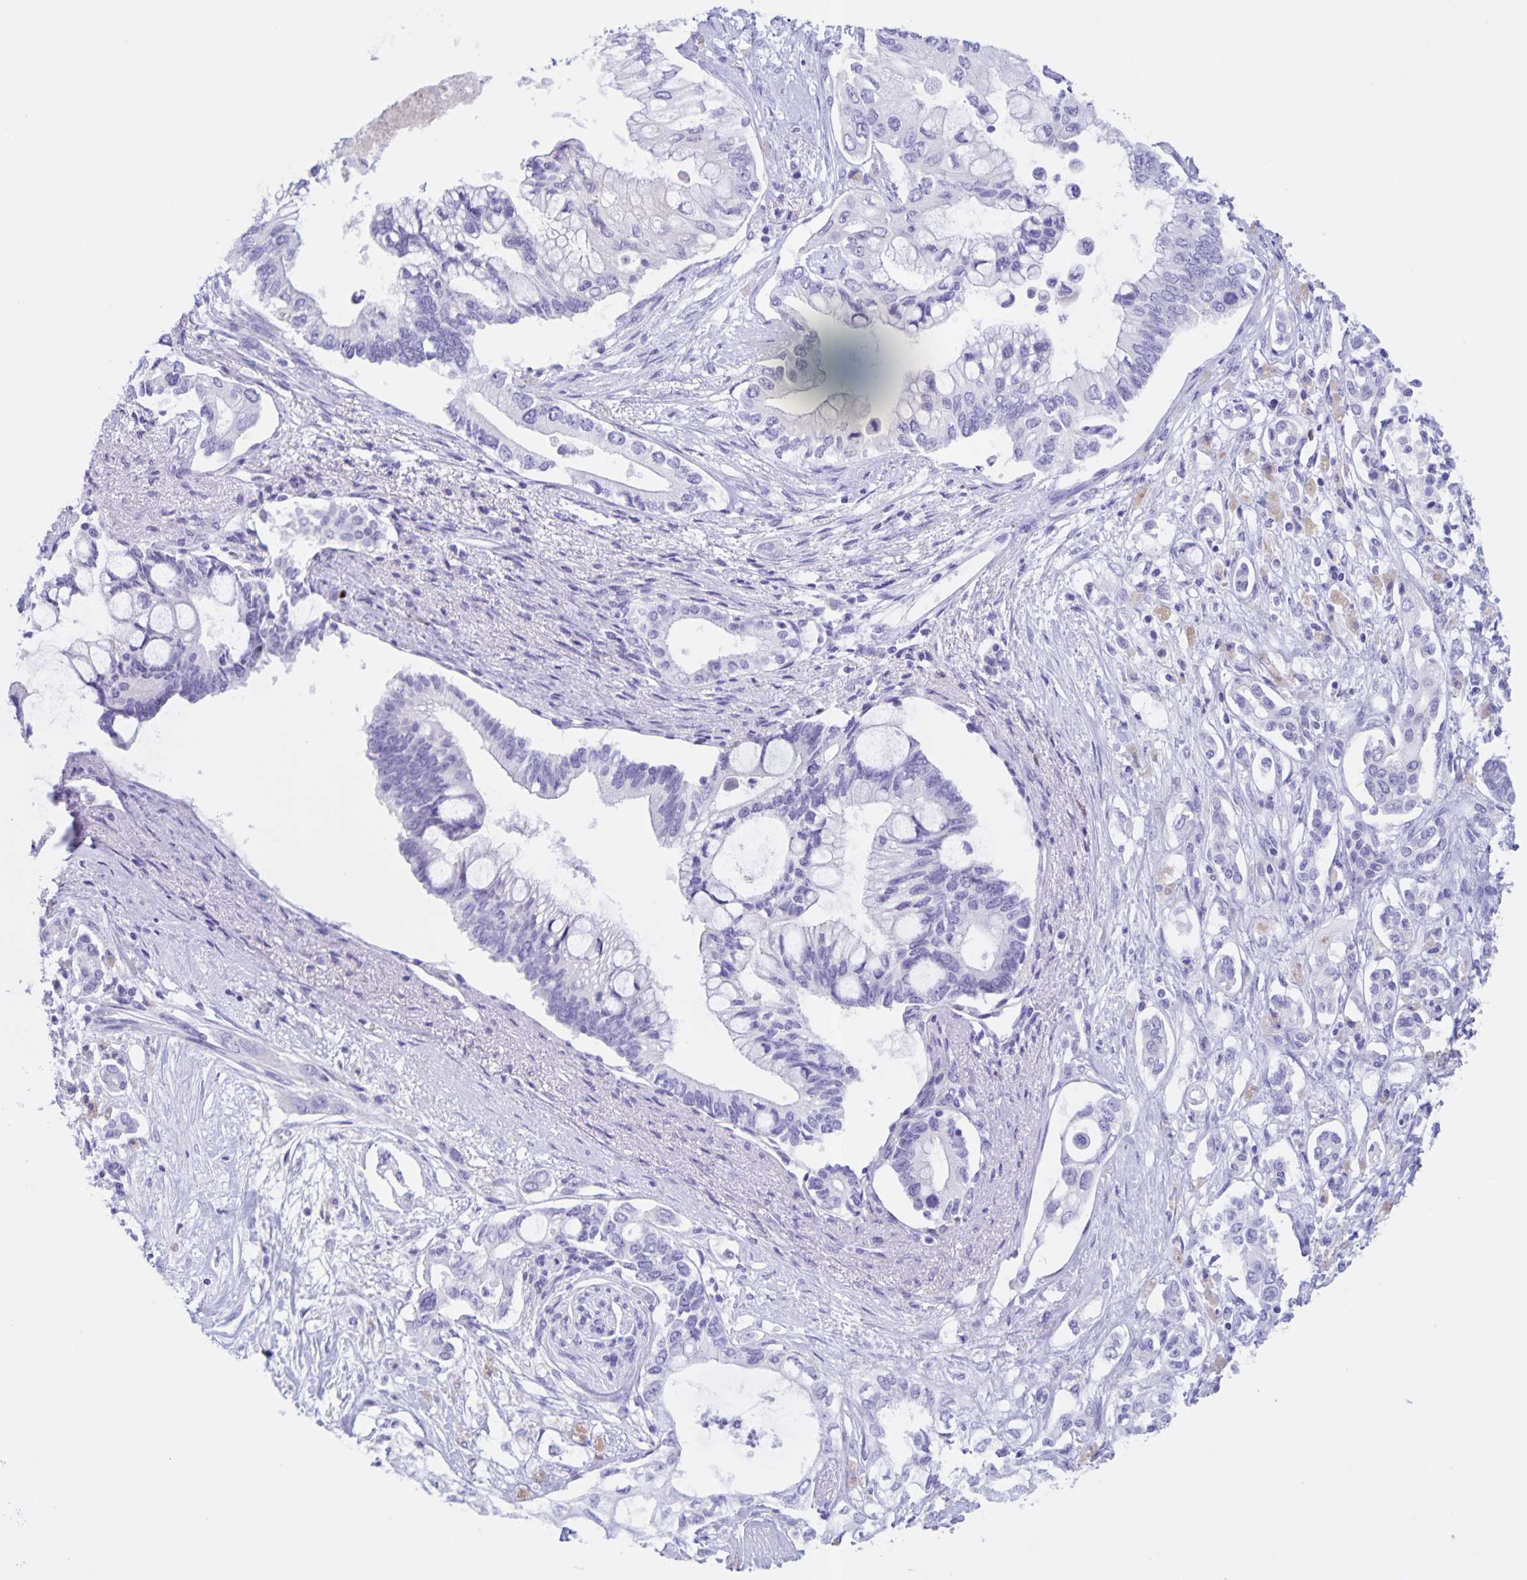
{"staining": {"intensity": "negative", "quantity": "none", "location": "none"}, "tissue": "pancreatic cancer", "cell_type": "Tumor cells", "image_type": "cancer", "snomed": [{"axis": "morphology", "description": "Adenocarcinoma, NOS"}, {"axis": "topography", "description": "Pancreas"}], "caption": "The IHC micrograph has no significant positivity in tumor cells of pancreatic adenocarcinoma tissue.", "gene": "TGIF2LX", "patient": {"sex": "female", "age": 63}}